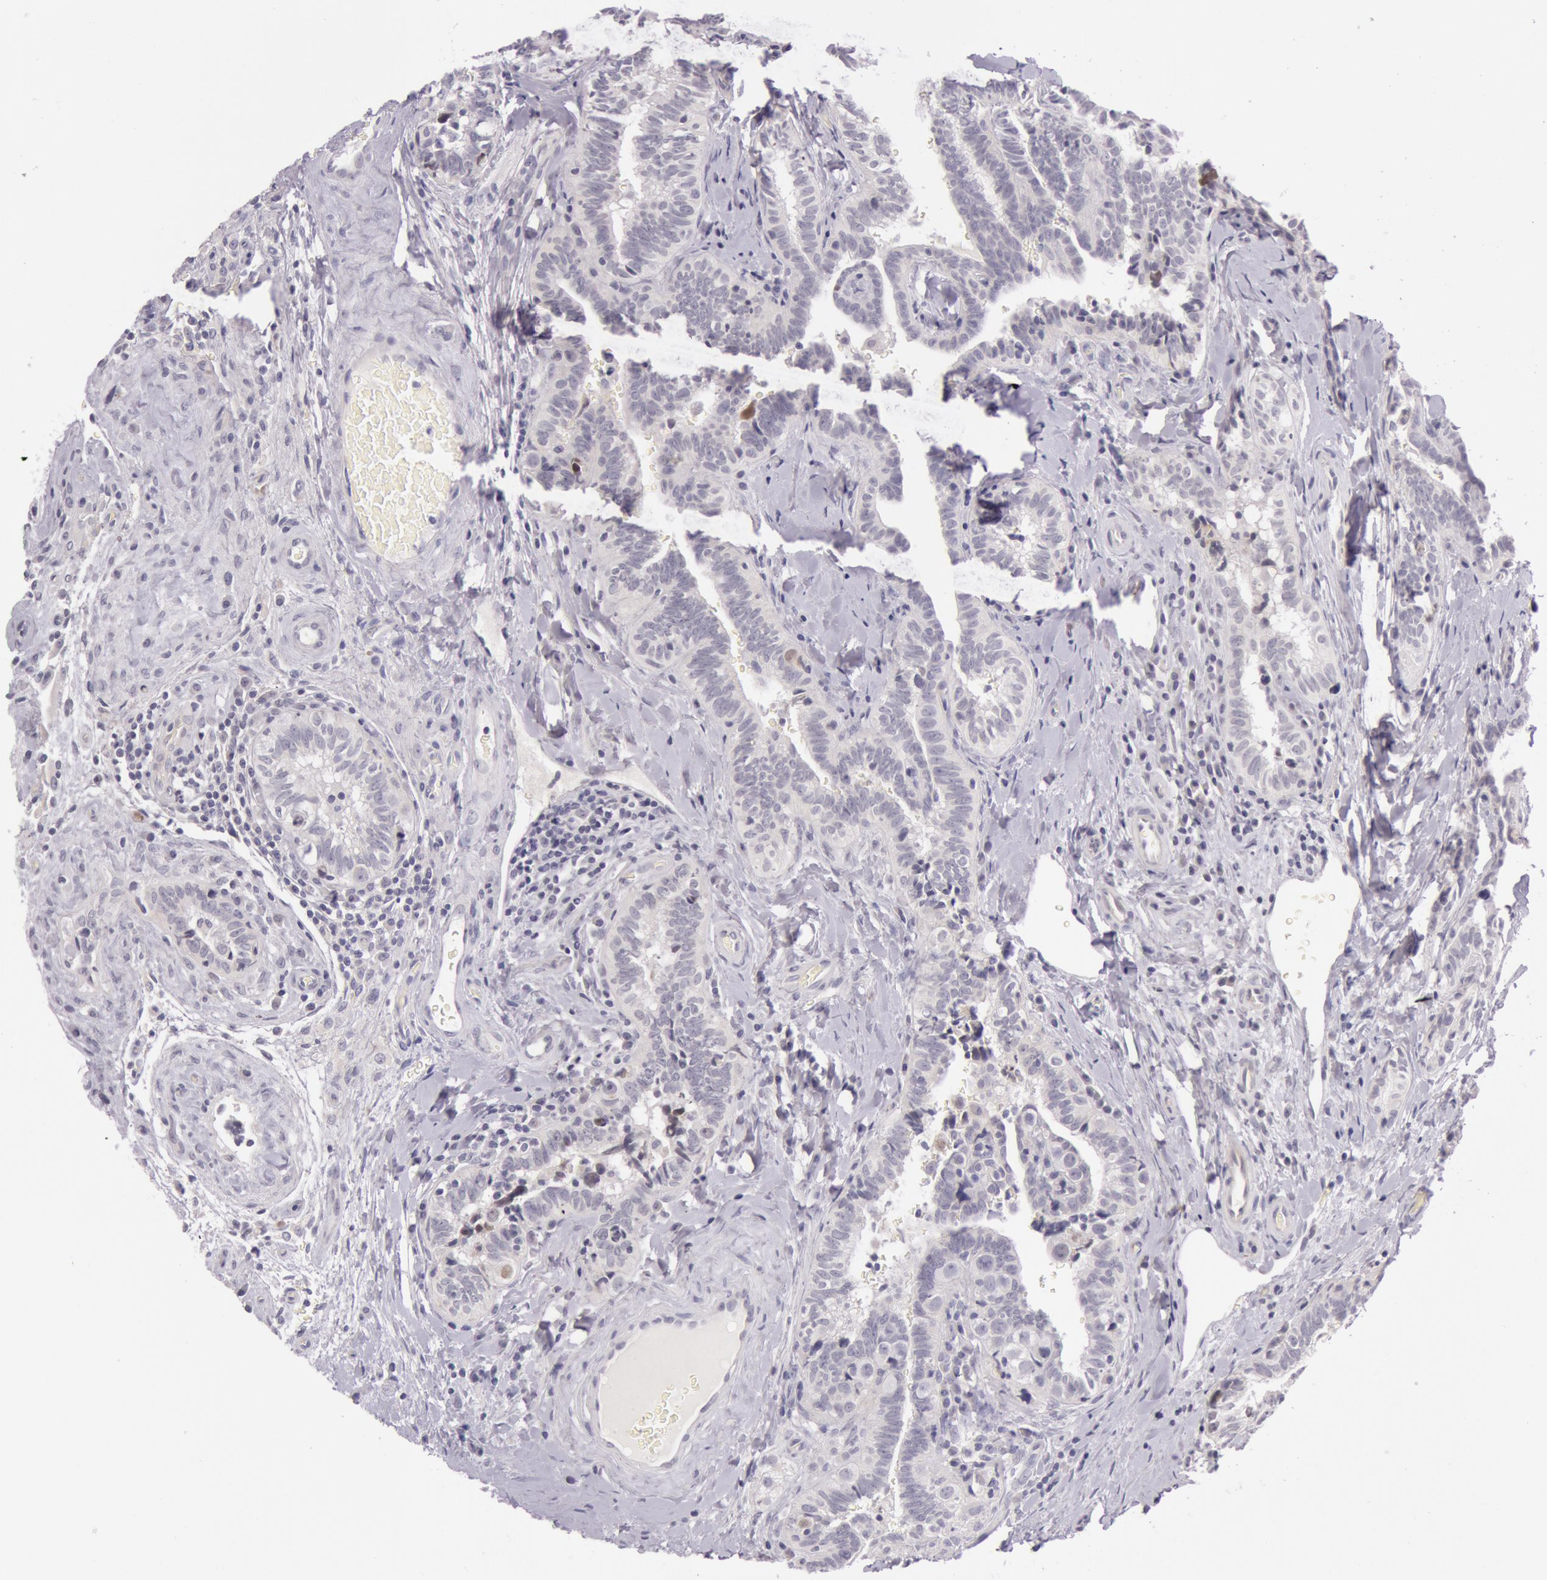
{"staining": {"intensity": "negative", "quantity": "none", "location": "none"}, "tissue": "testis cancer", "cell_type": "Tumor cells", "image_type": "cancer", "snomed": [{"axis": "morphology", "description": "Seminoma, NOS"}, {"axis": "topography", "description": "Testis"}], "caption": "Tumor cells are negative for brown protein staining in testis cancer (seminoma).", "gene": "RBMY1F", "patient": {"sex": "male", "age": 32}}